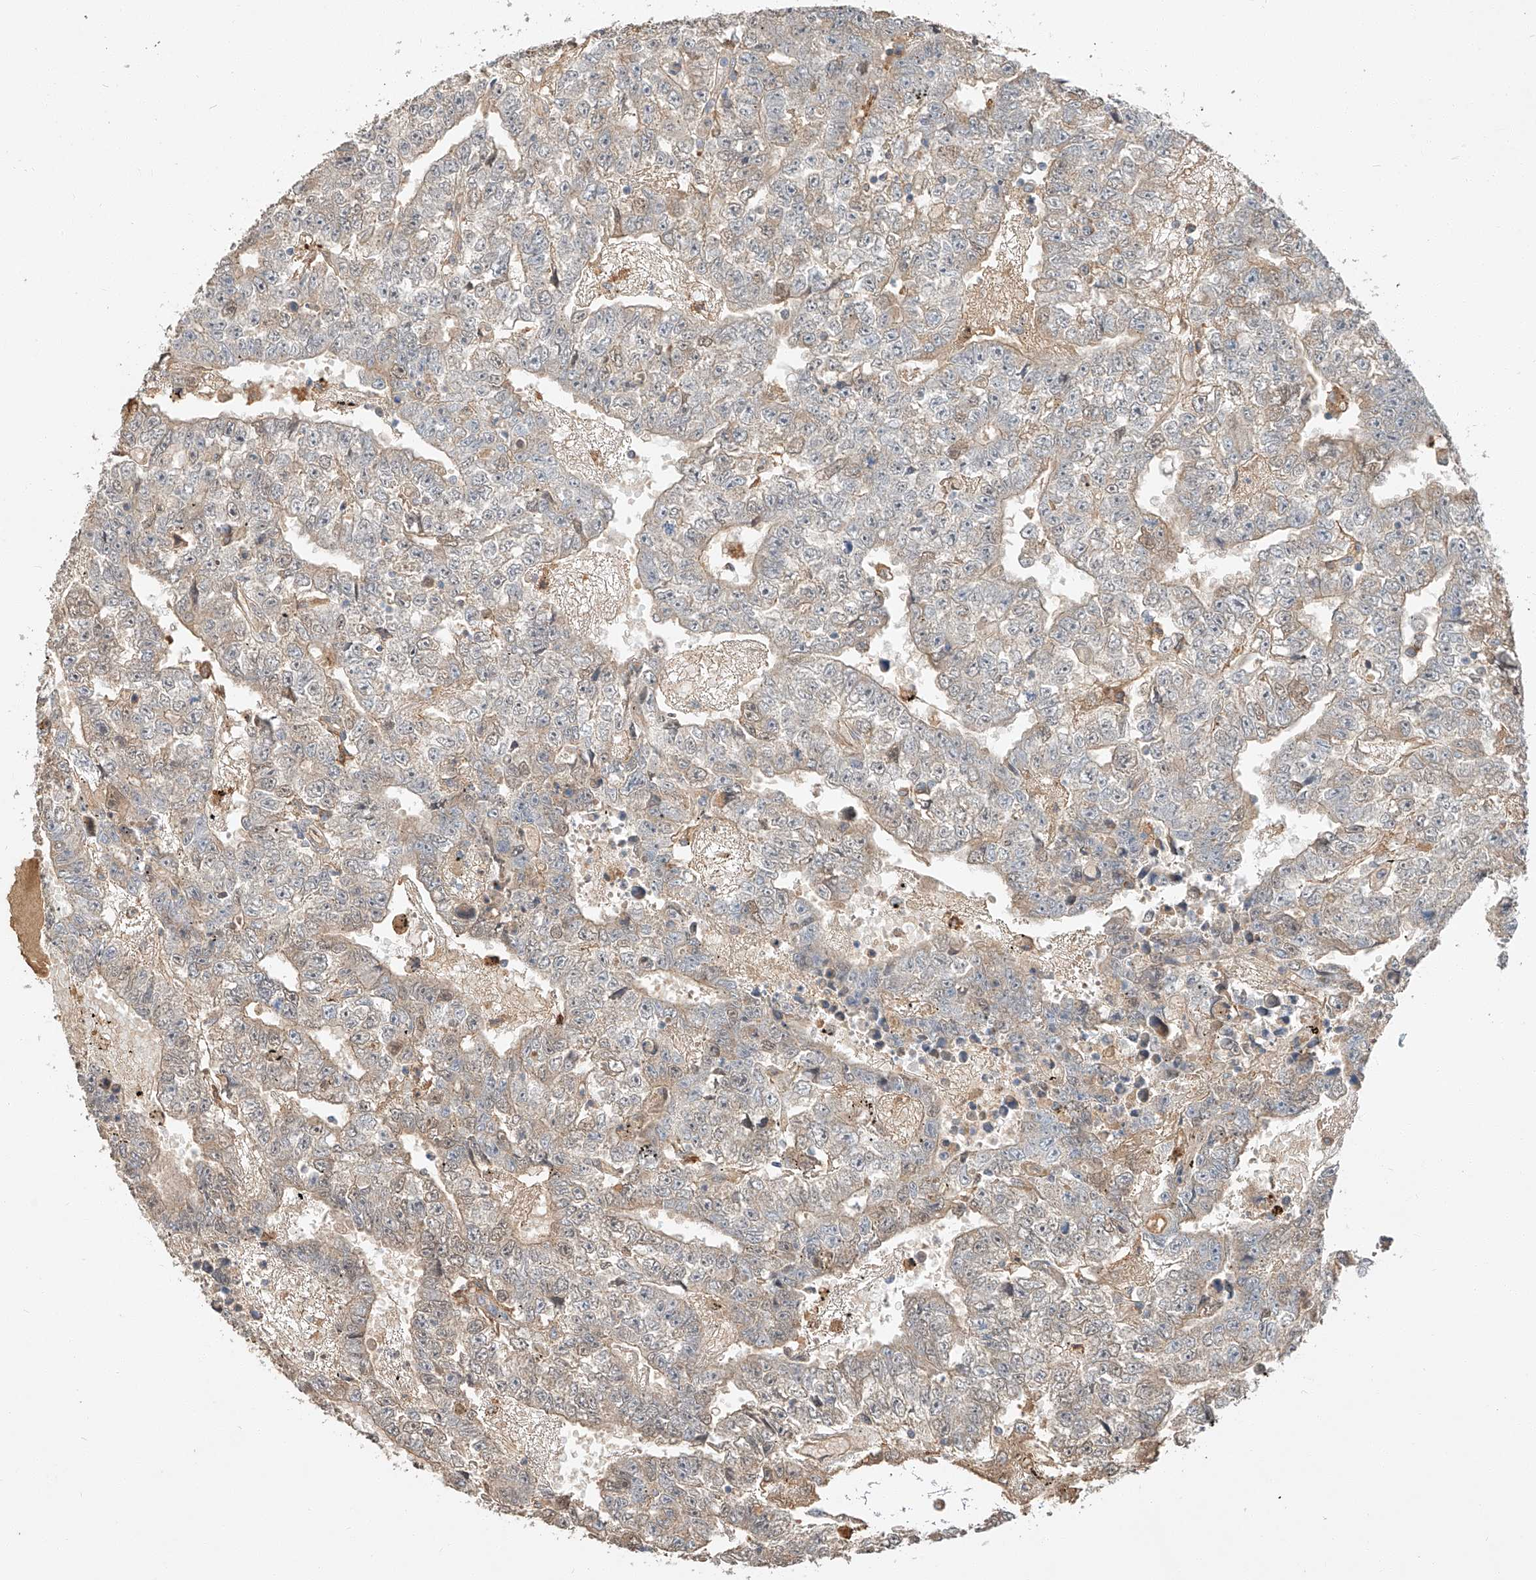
{"staining": {"intensity": "weak", "quantity": "<25%", "location": "cytoplasmic/membranous"}, "tissue": "testis cancer", "cell_type": "Tumor cells", "image_type": "cancer", "snomed": [{"axis": "morphology", "description": "Carcinoma, Embryonal, NOS"}, {"axis": "topography", "description": "Testis"}], "caption": "Tumor cells are negative for brown protein staining in testis cancer.", "gene": "SUSD6", "patient": {"sex": "male", "age": 25}}